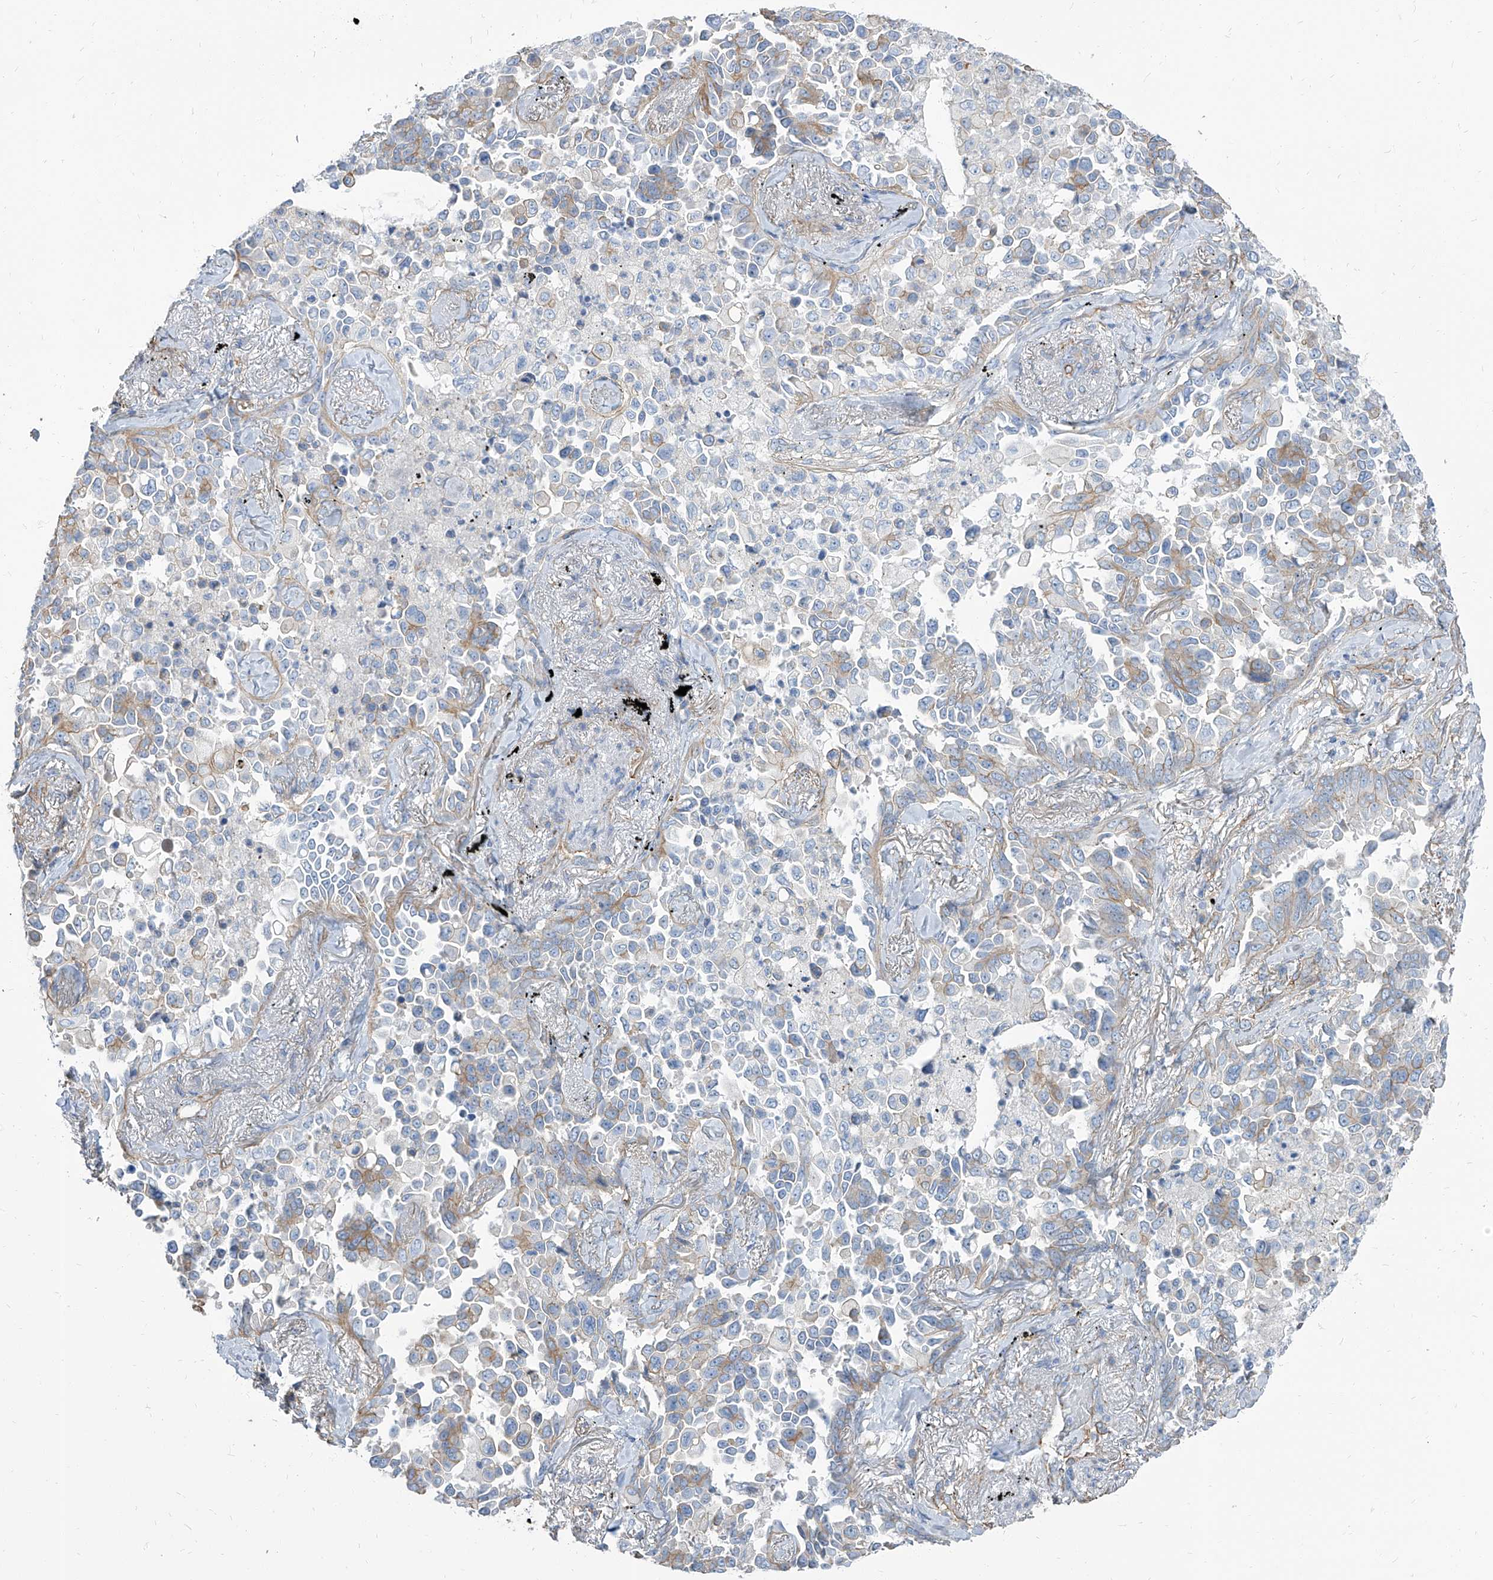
{"staining": {"intensity": "moderate", "quantity": "<25%", "location": "cytoplasmic/membranous"}, "tissue": "lung cancer", "cell_type": "Tumor cells", "image_type": "cancer", "snomed": [{"axis": "morphology", "description": "Adenocarcinoma, NOS"}, {"axis": "topography", "description": "Lung"}], "caption": "Human lung cancer (adenocarcinoma) stained with a protein marker reveals moderate staining in tumor cells.", "gene": "TXLNB", "patient": {"sex": "female", "age": 67}}